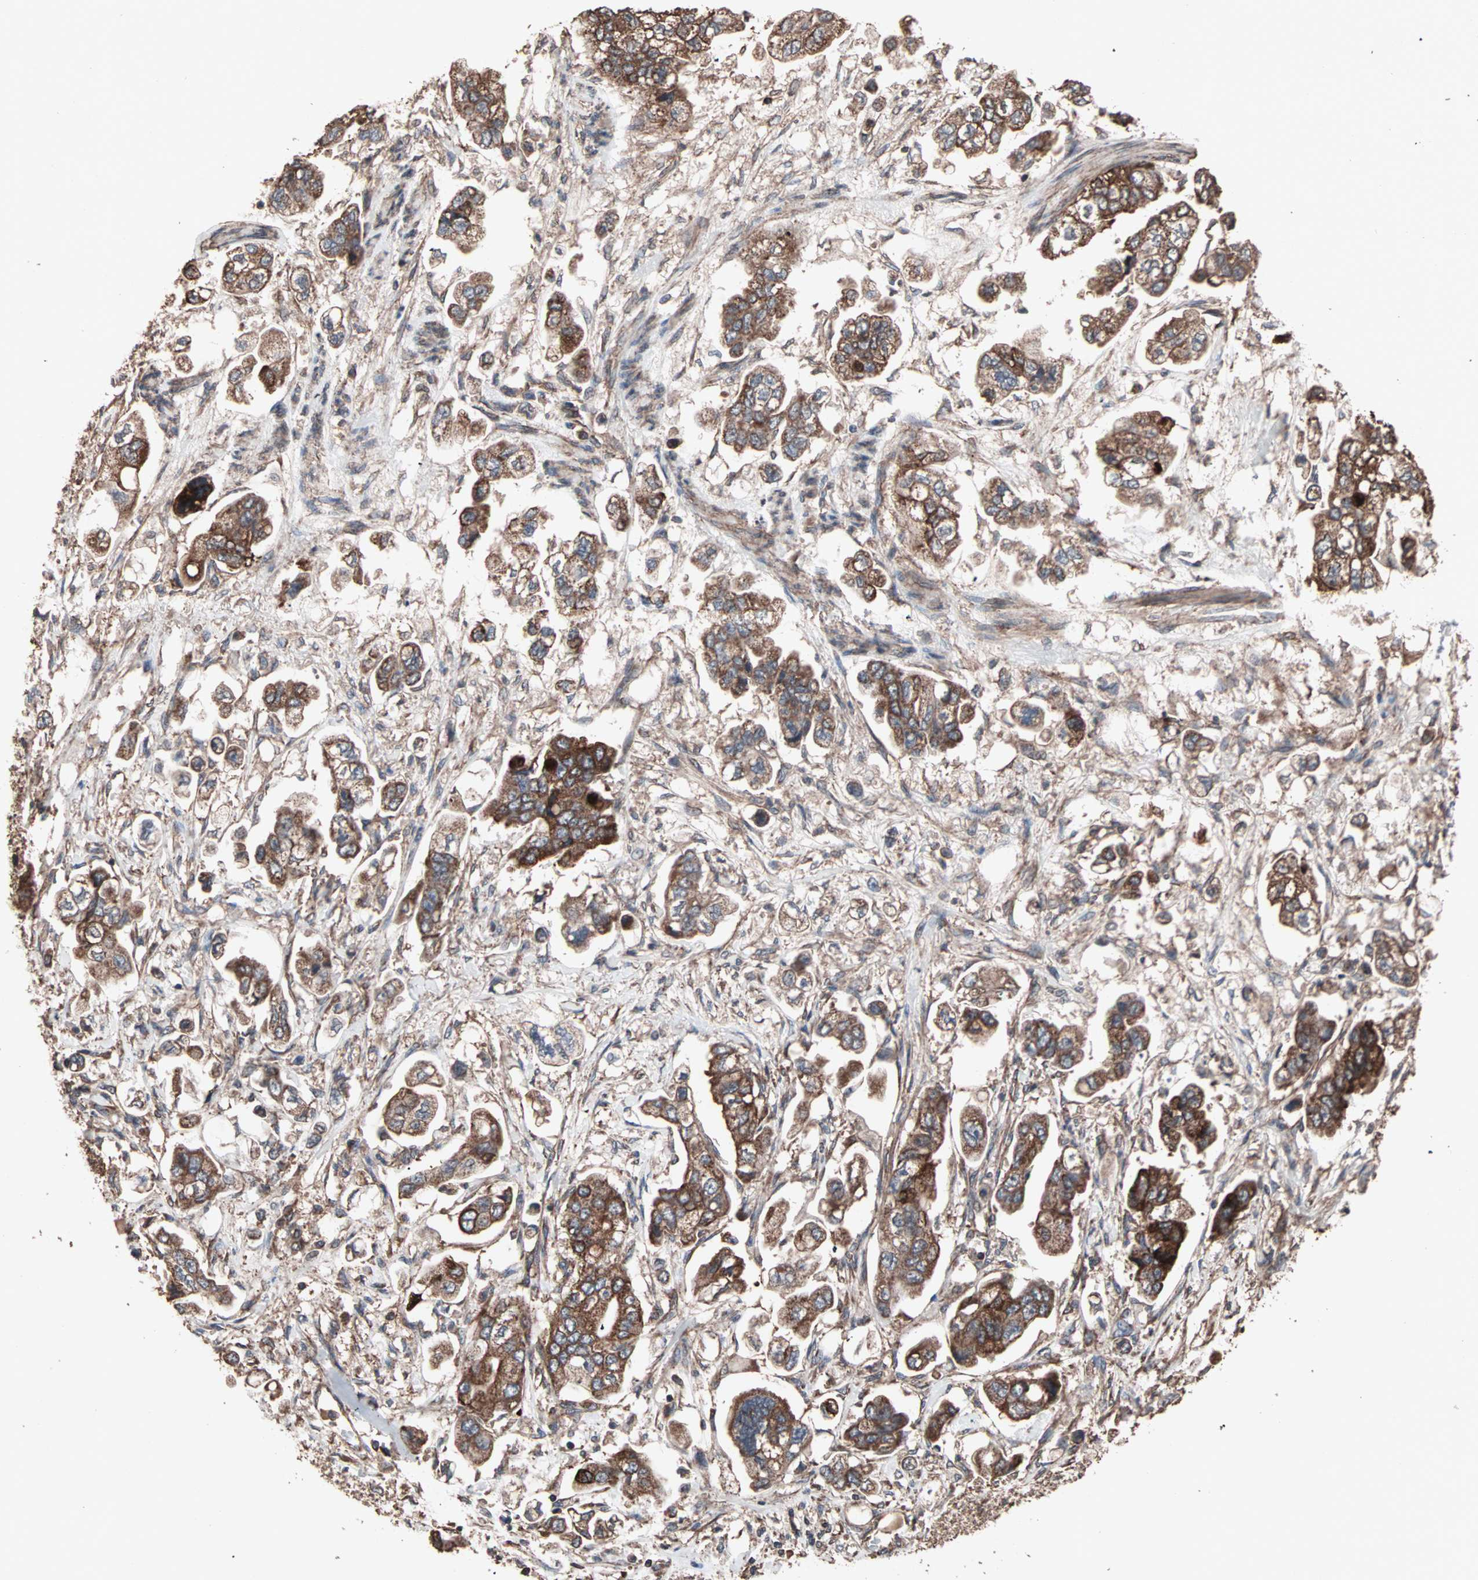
{"staining": {"intensity": "strong", "quantity": ">75%", "location": "cytoplasmic/membranous"}, "tissue": "stomach cancer", "cell_type": "Tumor cells", "image_type": "cancer", "snomed": [{"axis": "morphology", "description": "Adenocarcinoma, NOS"}, {"axis": "topography", "description": "Stomach"}], "caption": "Tumor cells reveal strong cytoplasmic/membranous staining in about >75% of cells in stomach cancer.", "gene": "MRPL2", "patient": {"sex": "male", "age": 62}}